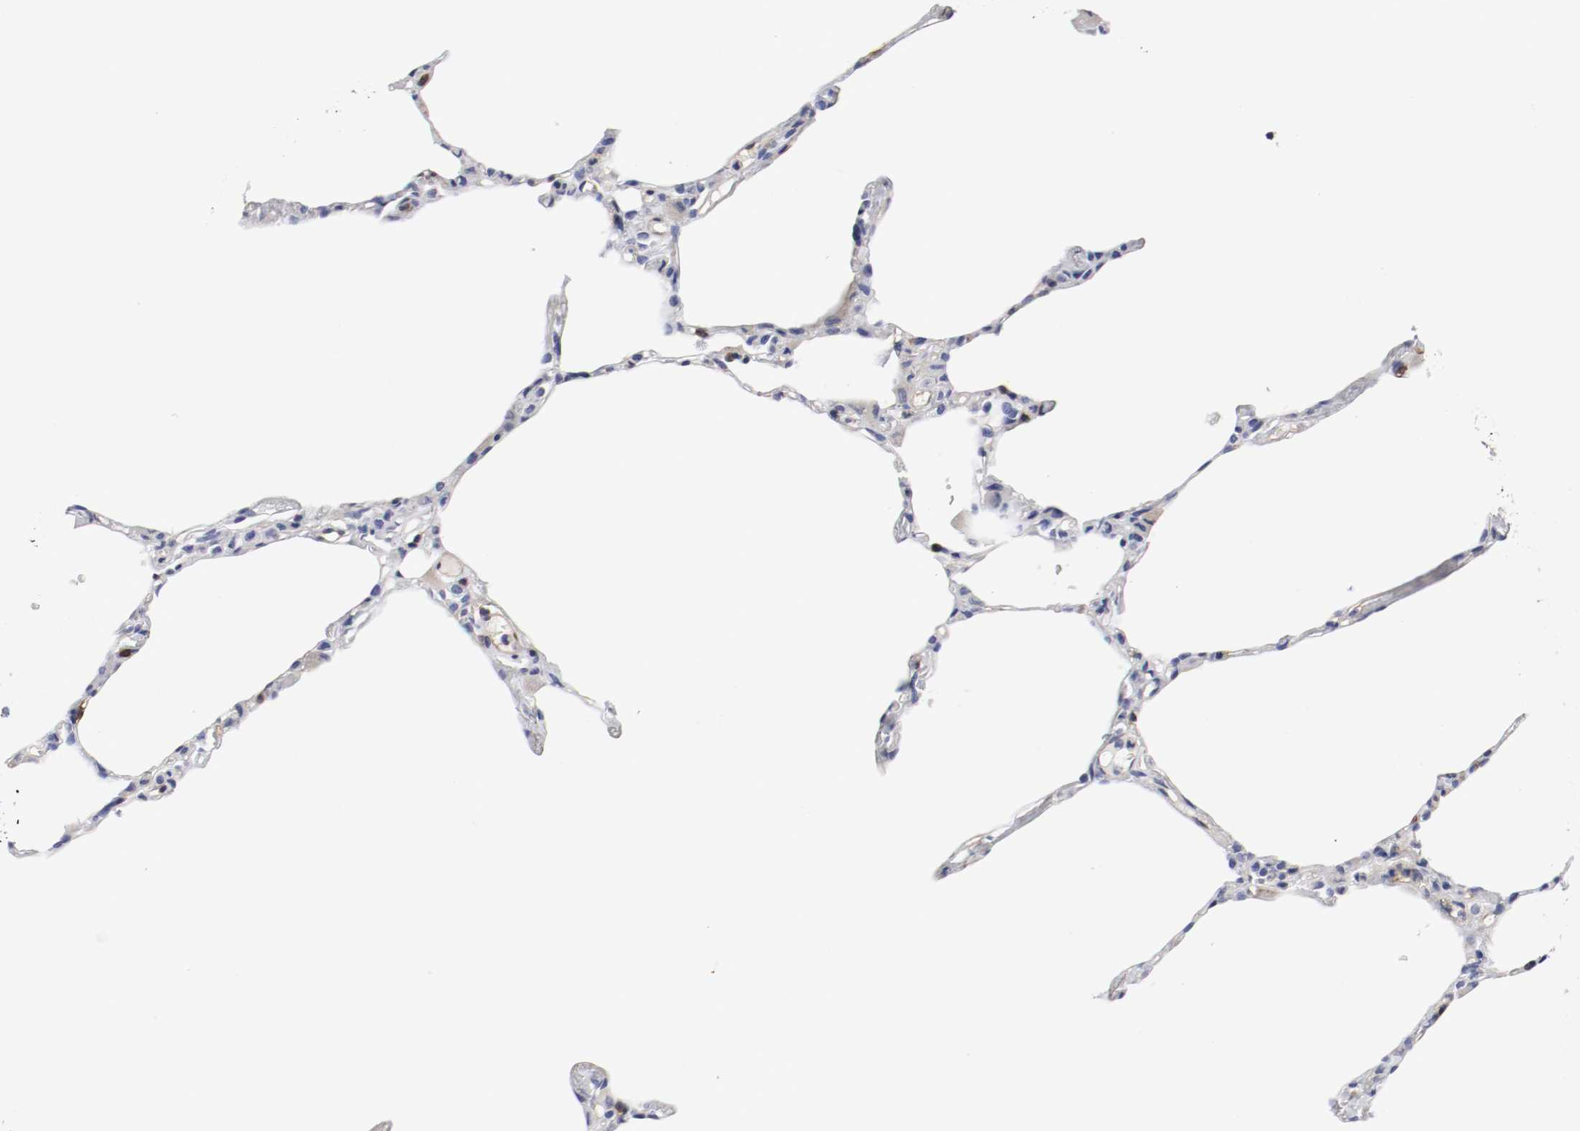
{"staining": {"intensity": "negative", "quantity": "none", "location": "none"}, "tissue": "lung", "cell_type": "Alveolar cells", "image_type": "normal", "snomed": [{"axis": "morphology", "description": "Normal tissue, NOS"}, {"axis": "topography", "description": "Lung"}], "caption": "A high-resolution histopathology image shows immunohistochemistry staining of benign lung, which exhibits no significant staining in alveolar cells.", "gene": "IFITM1", "patient": {"sex": "female", "age": 49}}